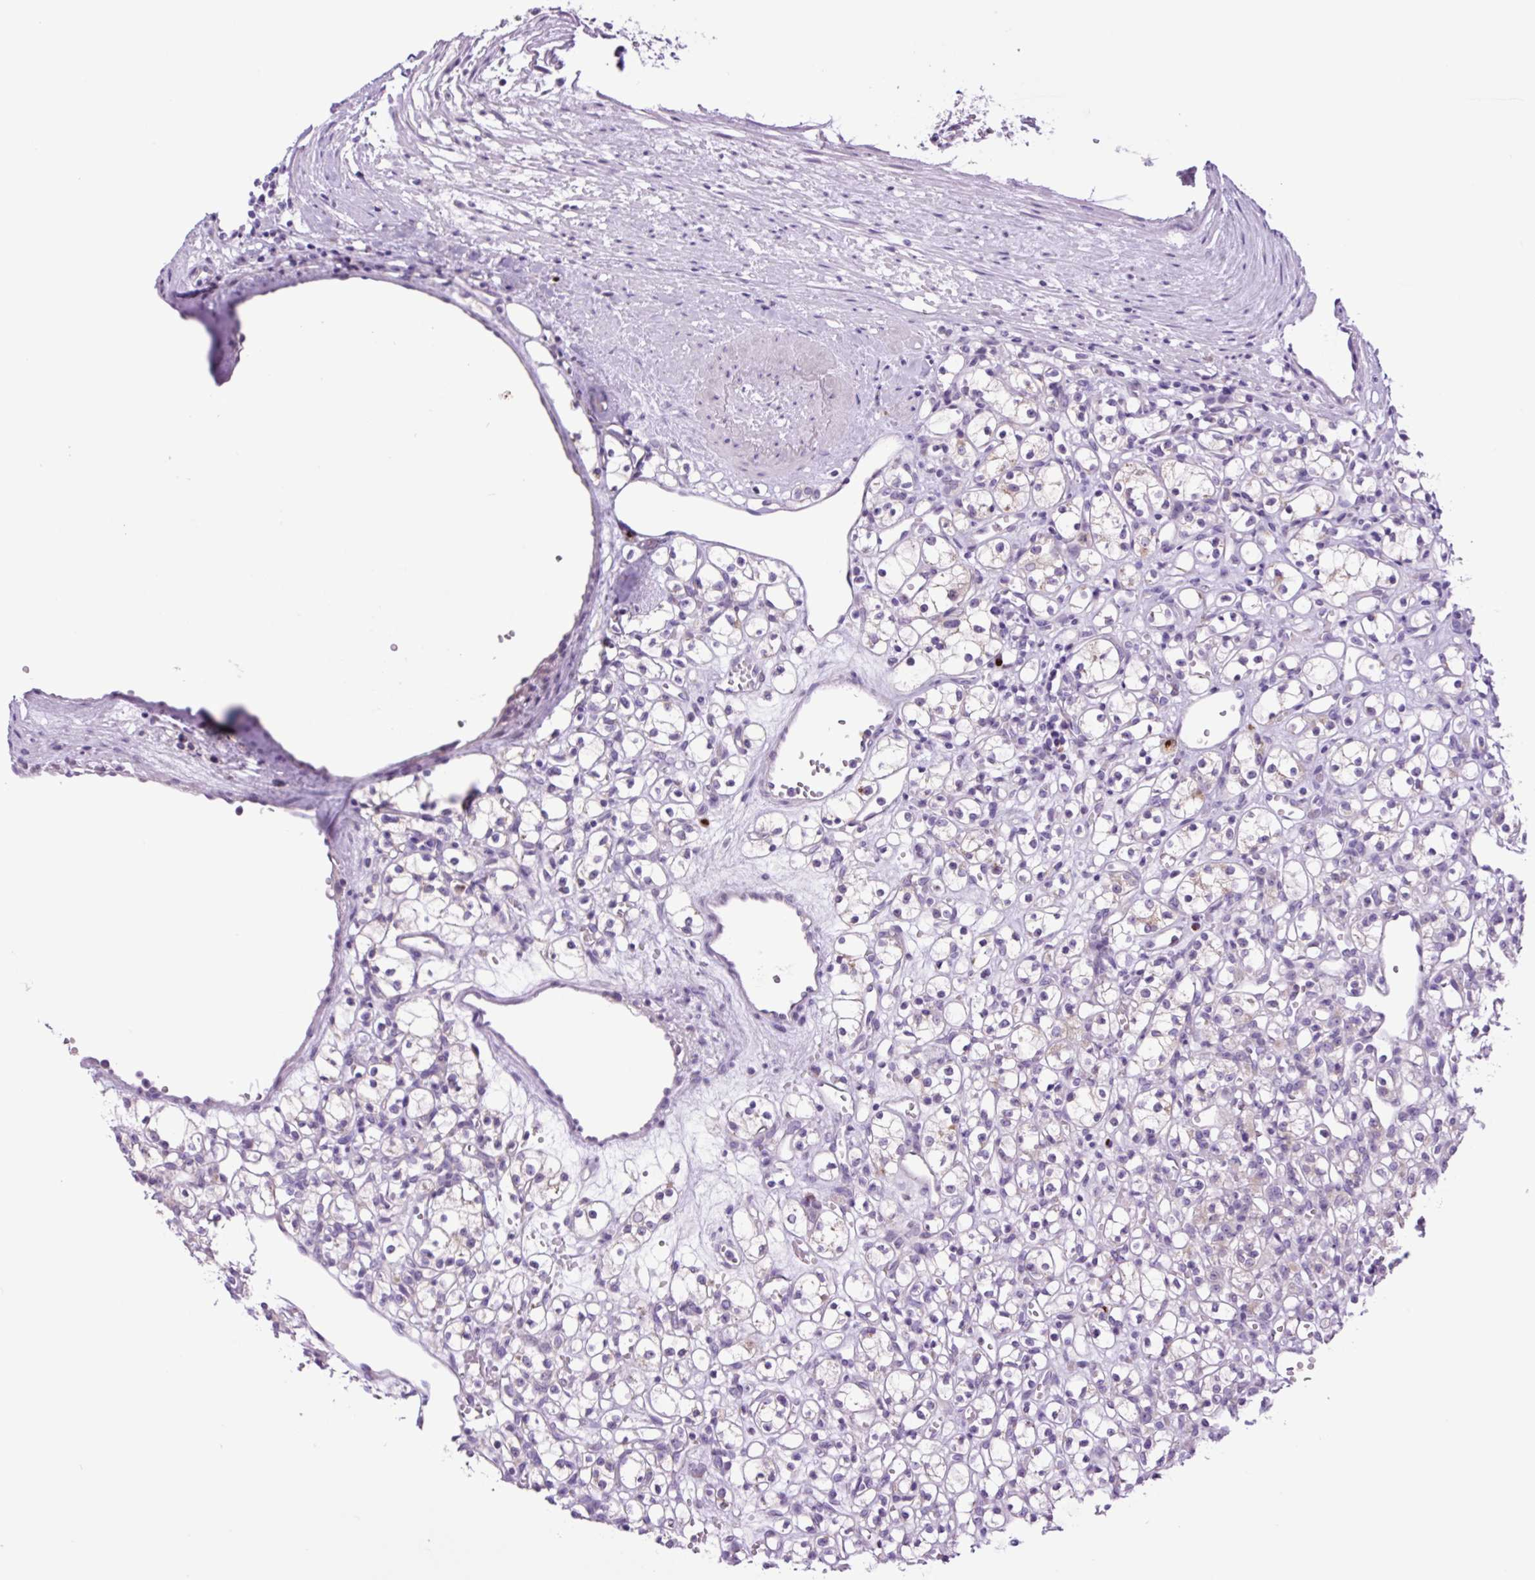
{"staining": {"intensity": "negative", "quantity": "none", "location": "none"}, "tissue": "renal cancer", "cell_type": "Tumor cells", "image_type": "cancer", "snomed": [{"axis": "morphology", "description": "Adenocarcinoma, NOS"}, {"axis": "topography", "description": "Kidney"}], "caption": "A histopathology image of human renal cancer (adenocarcinoma) is negative for staining in tumor cells.", "gene": "MFSD3", "patient": {"sex": "female", "age": 59}}